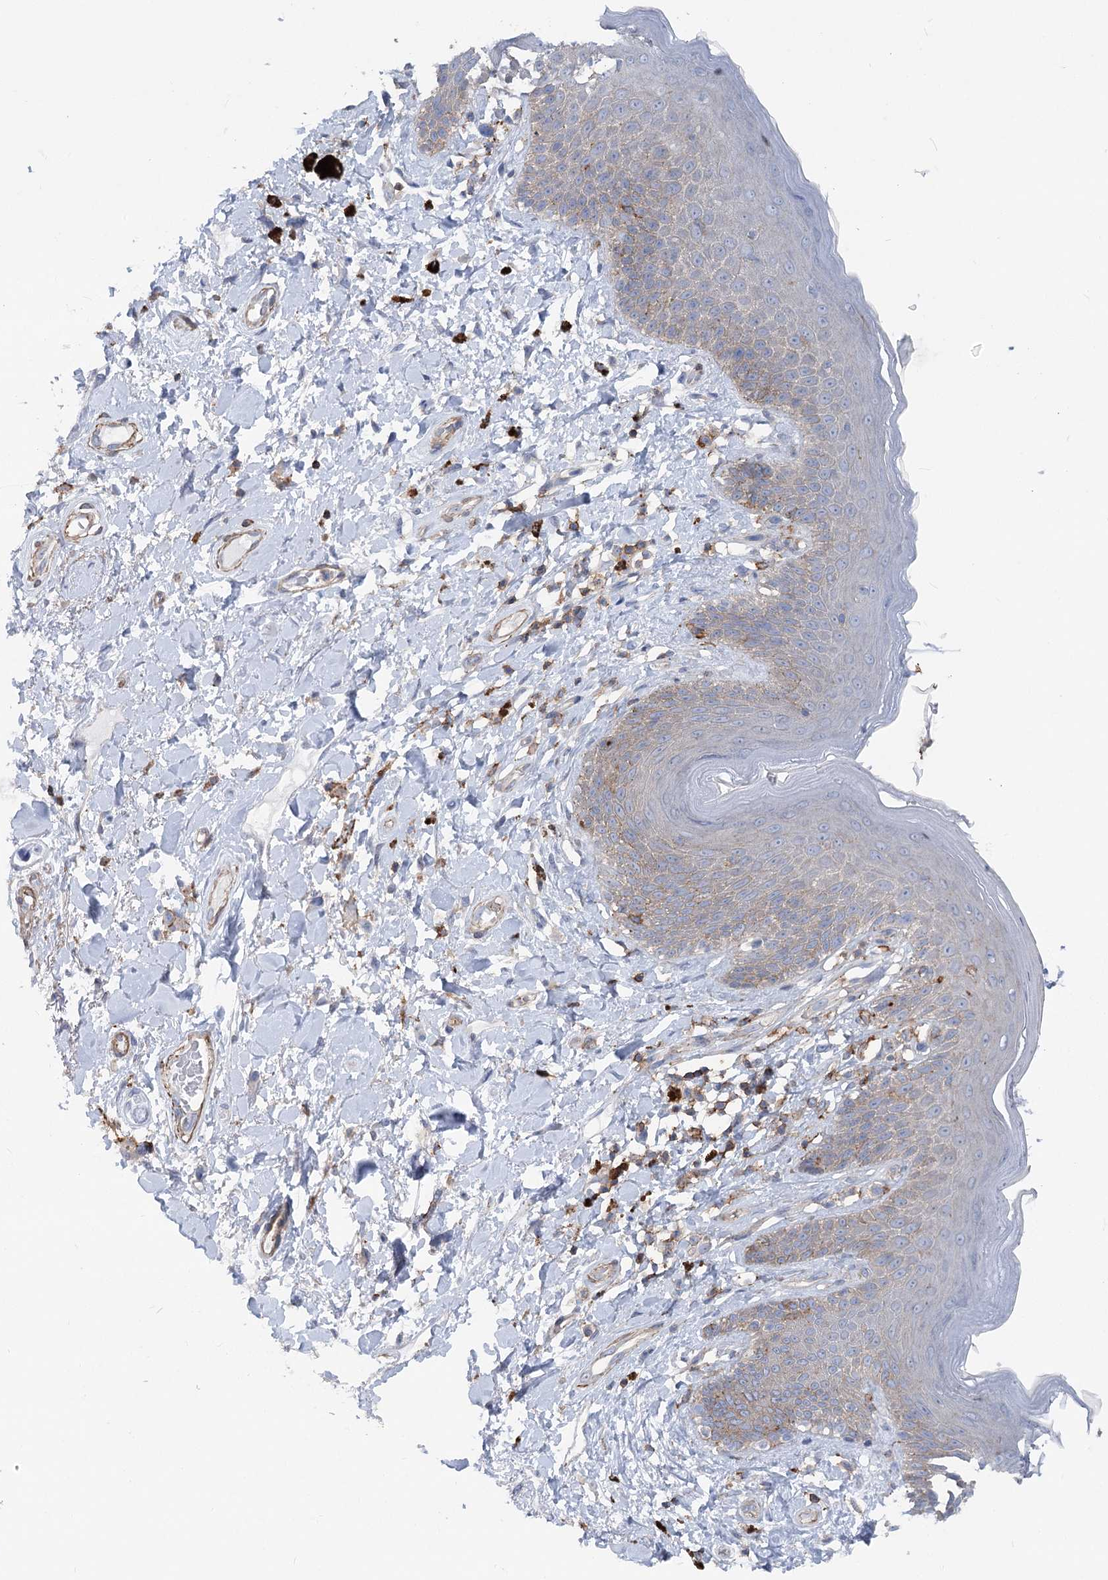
{"staining": {"intensity": "weak", "quantity": "<25%", "location": "cytoplasmic/membranous"}, "tissue": "skin", "cell_type": "Epidermal cells", "image_type": "normal", "snomed": [{"axis": "morphology", "description": "Normal tissue, NOS"}, {"axis": "topography", "description": "Anal"}], "caption": "Immunohistochemical staining of normal human skin exhibits no significant positivity in epidermal cells. (DAB IHC with hematoxylin counter stain).", "gene": "LARP1B", "patient": {"sex": "female", "age": 78}}